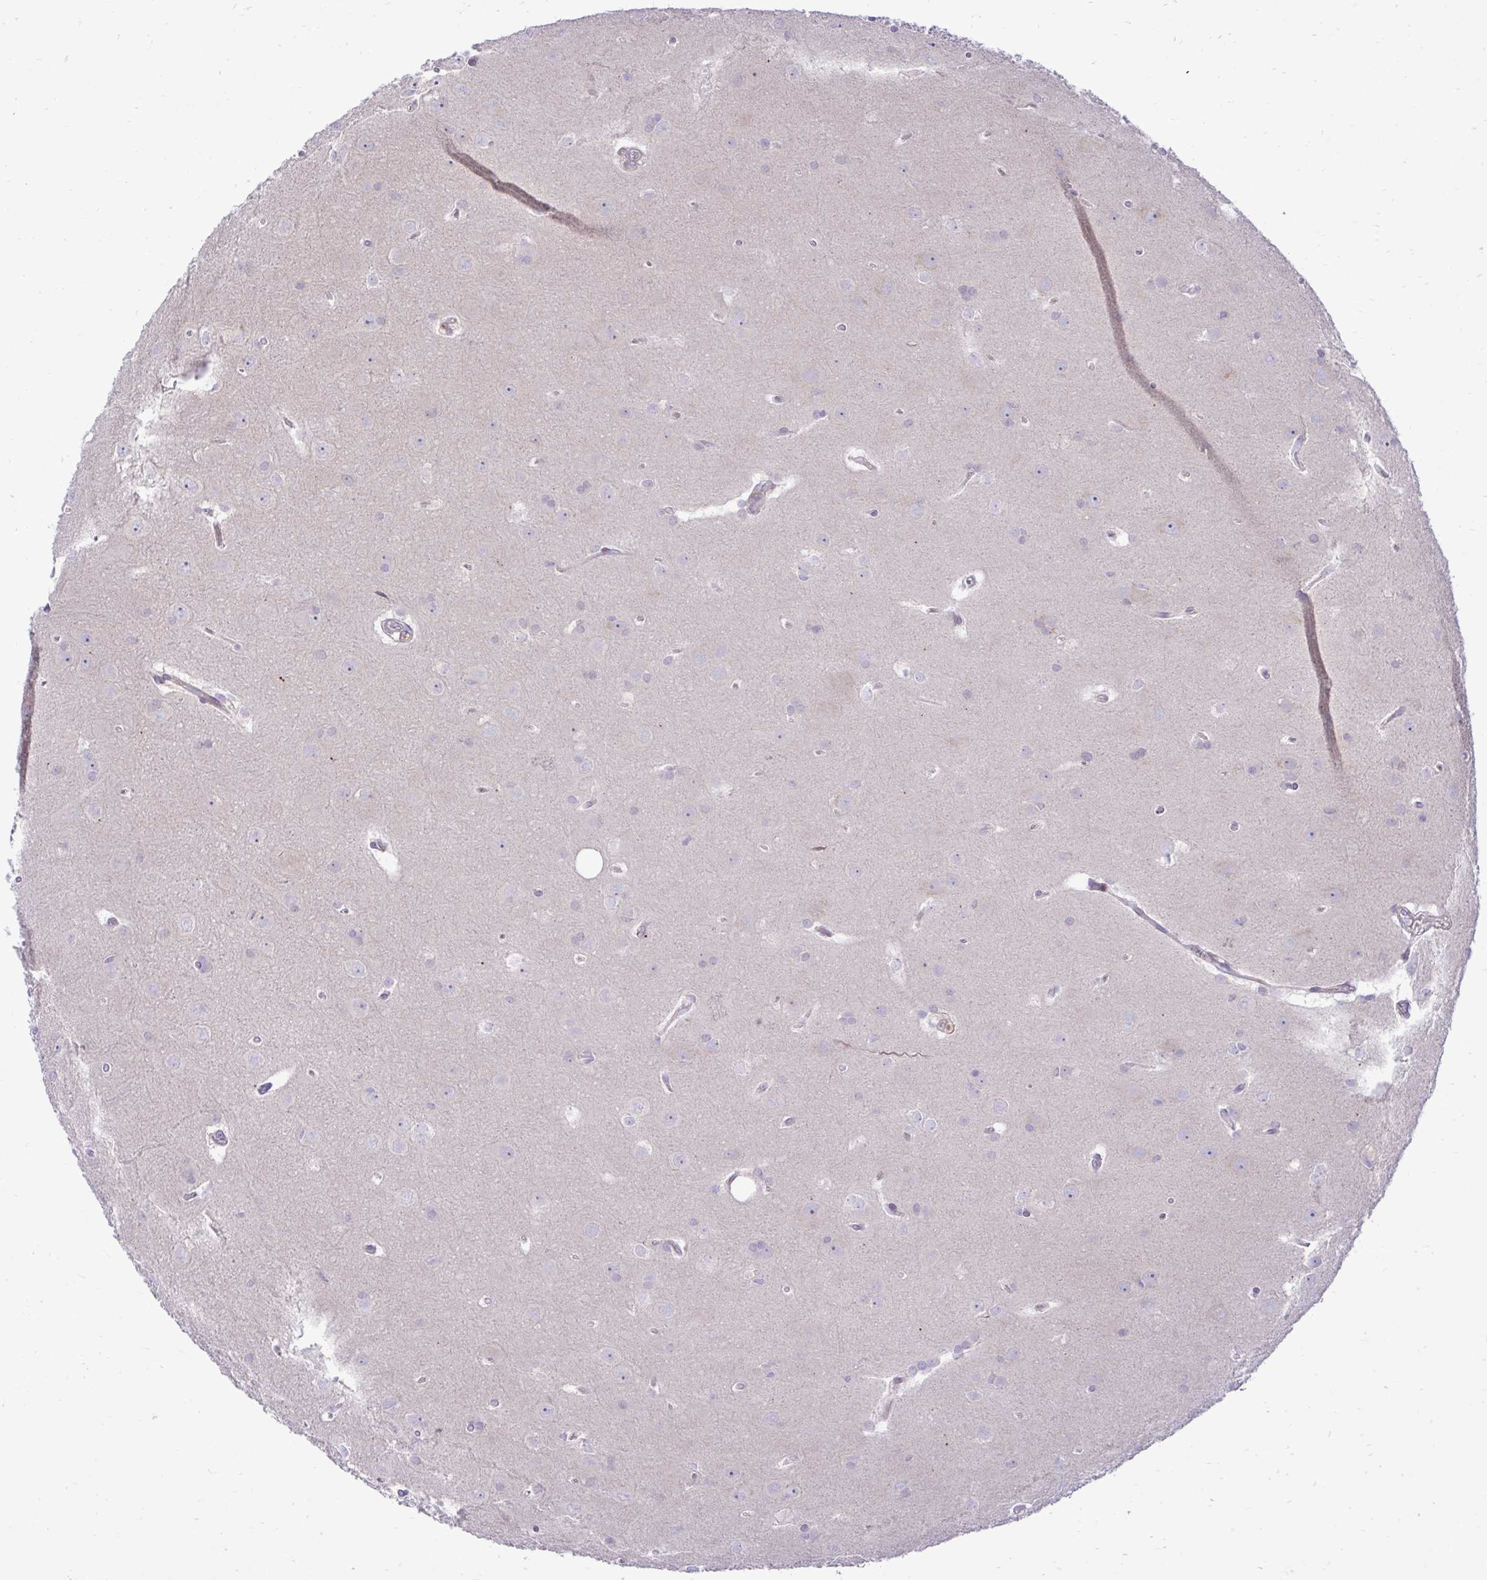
{"staining": {"intensity": "negative", "quantity": "none", "location": "none"}, "tissue": "glioma", "cell_type": "Tumor cells", "image_type": "cancer", "snomed": [{"axis": "morphology", "description": "Glioma, malignant, Low grade"}, {"axis": "topography", "description": "Brain"}], "caption": "This is an immunohistochemistry (IHC) photomicrograph of glioma. There is no positivity in tumor cells.", "gene": "METTL9", "patient": {"sex": "female", "age": 32}}